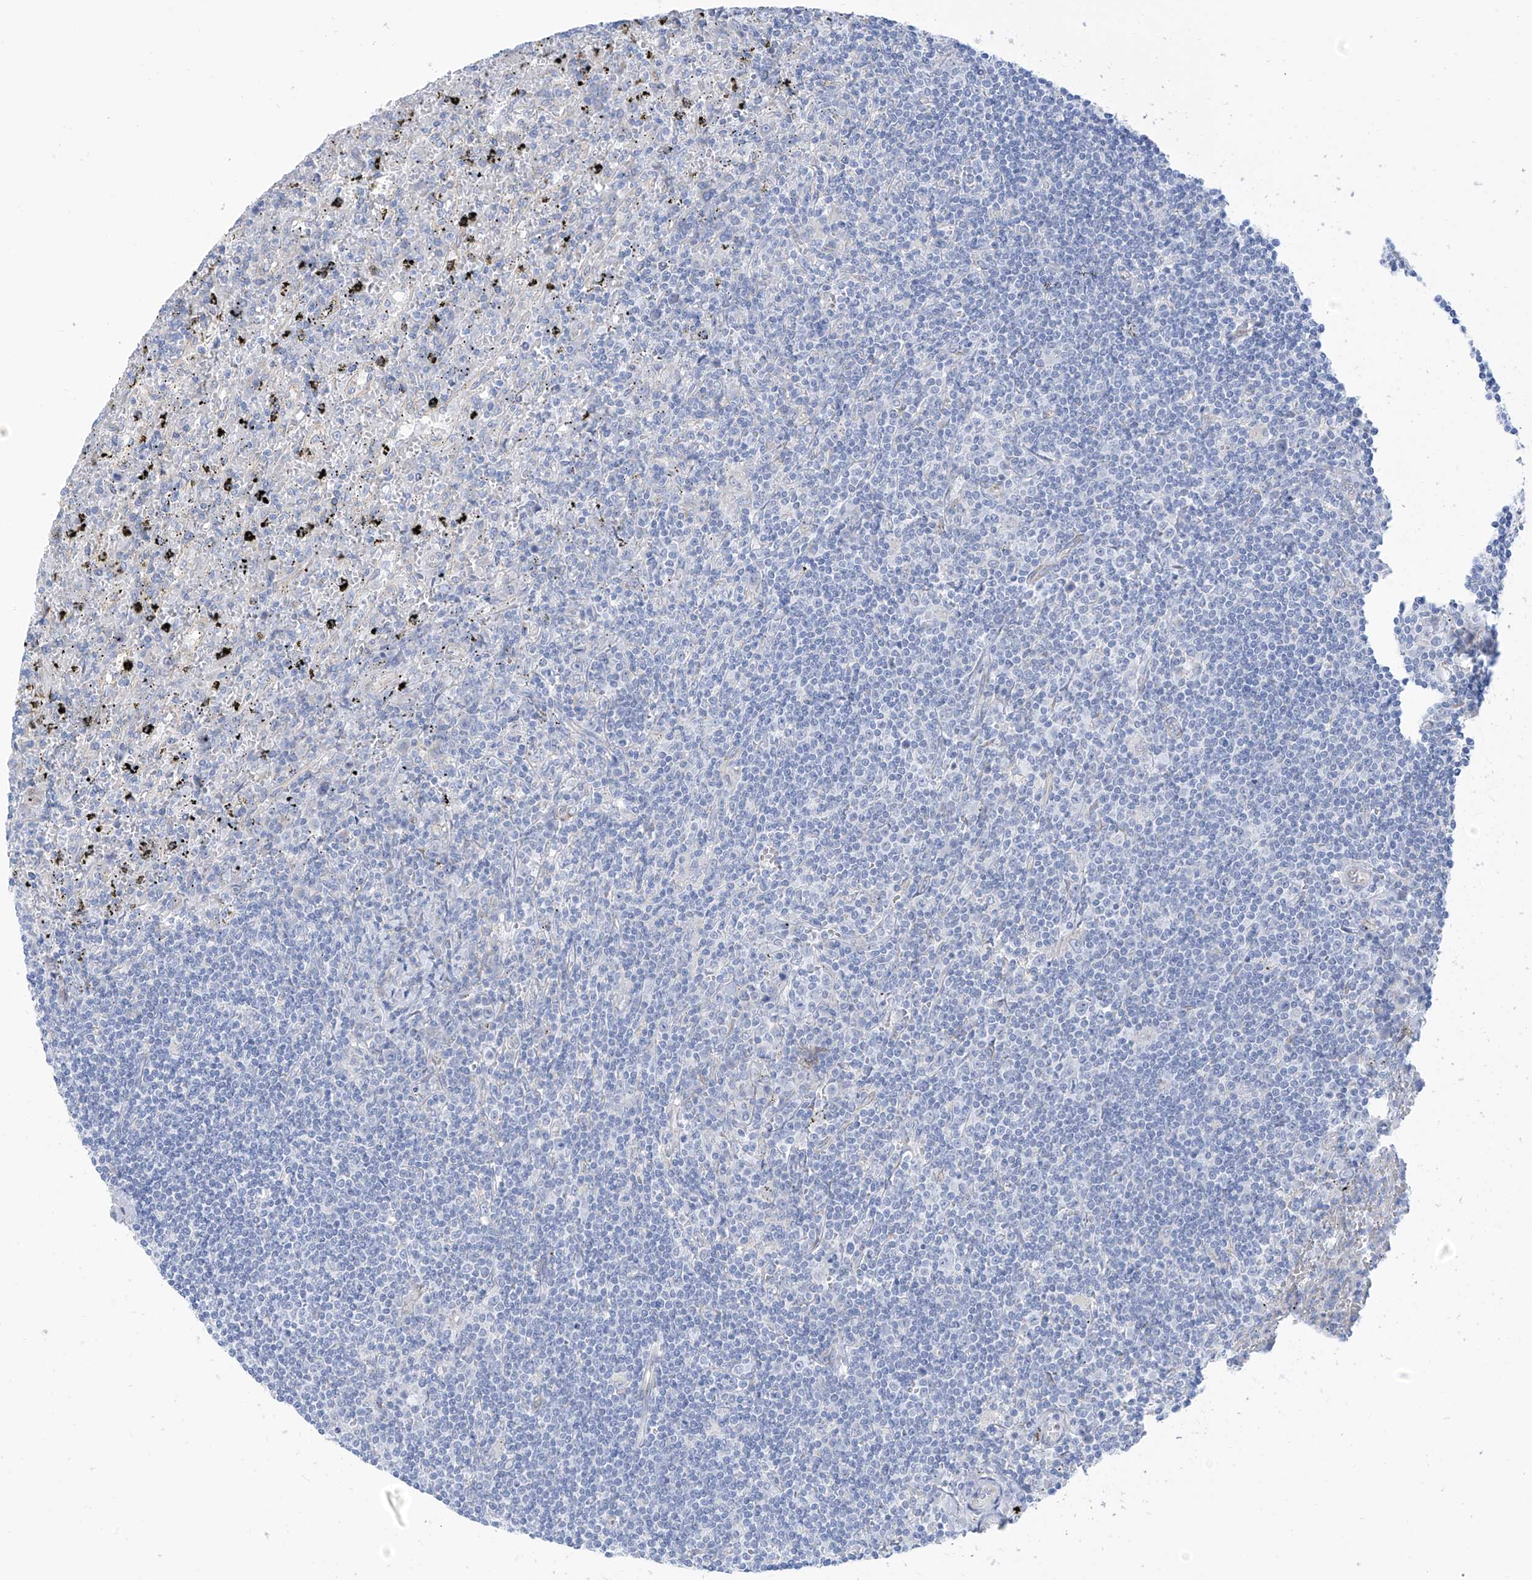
{"staining": {"intensity": "negative", "quantity": "none", "location": "none"}, "tissue": "lymphoma", "cell_type": "Tumor cells", "image_type": "cancer", "snomed": [{"axis": "morphology", "description": "Malignant lymphoma, non-Hodgkin's type, Low grade"}, {"axis": "topography", "description": "Spleen"}], "caption": "A high-resolution micrograph shows immunohistochemistry staining of lymphoma, which demonstrates no significant positivity in tumor cells.", "gene": "RCN2", "patient": {"sex": "male", "age": 76}}